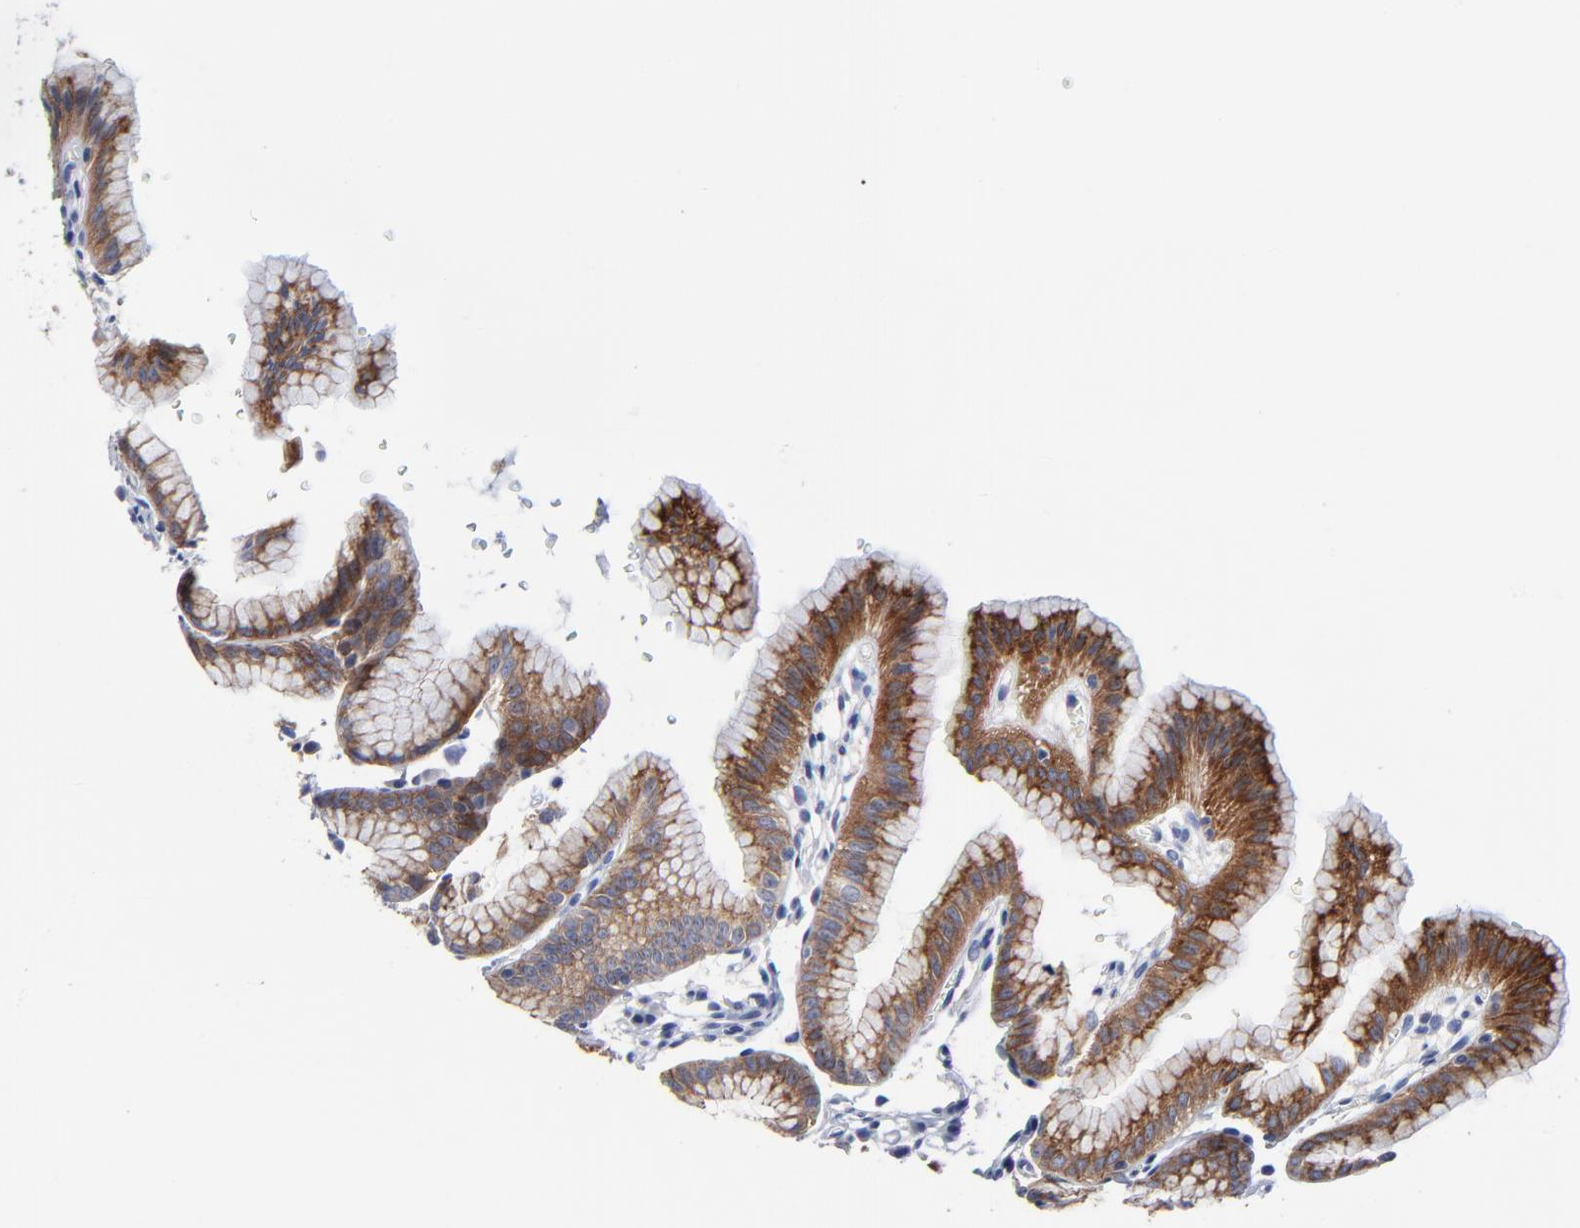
{"staining": {"intensity": "strong", "quantity": "25%-75%", "location": "cytoplasmic/membranous"}, "tissue": "stomach", "cell_type": "Glandular cells", "image_type": "normal", "snomed": [{"axis": "morphology", "description": "Normal tissue, NOS"}, {"axis": "topography", "description": "Stomach"}], "caption": "Glandular cells show high levels of strong cytoplasmic/membranous positivity in about 25%-75% of cells in normal stomach. (Stains: DAB (3,3'-diaminobenzidine) in brown, nuclei in blue, Microscopy: brightfield microscopy at high magnification).", "gene": "CXADR", "patient": {"sex": "male", "age": 42}}